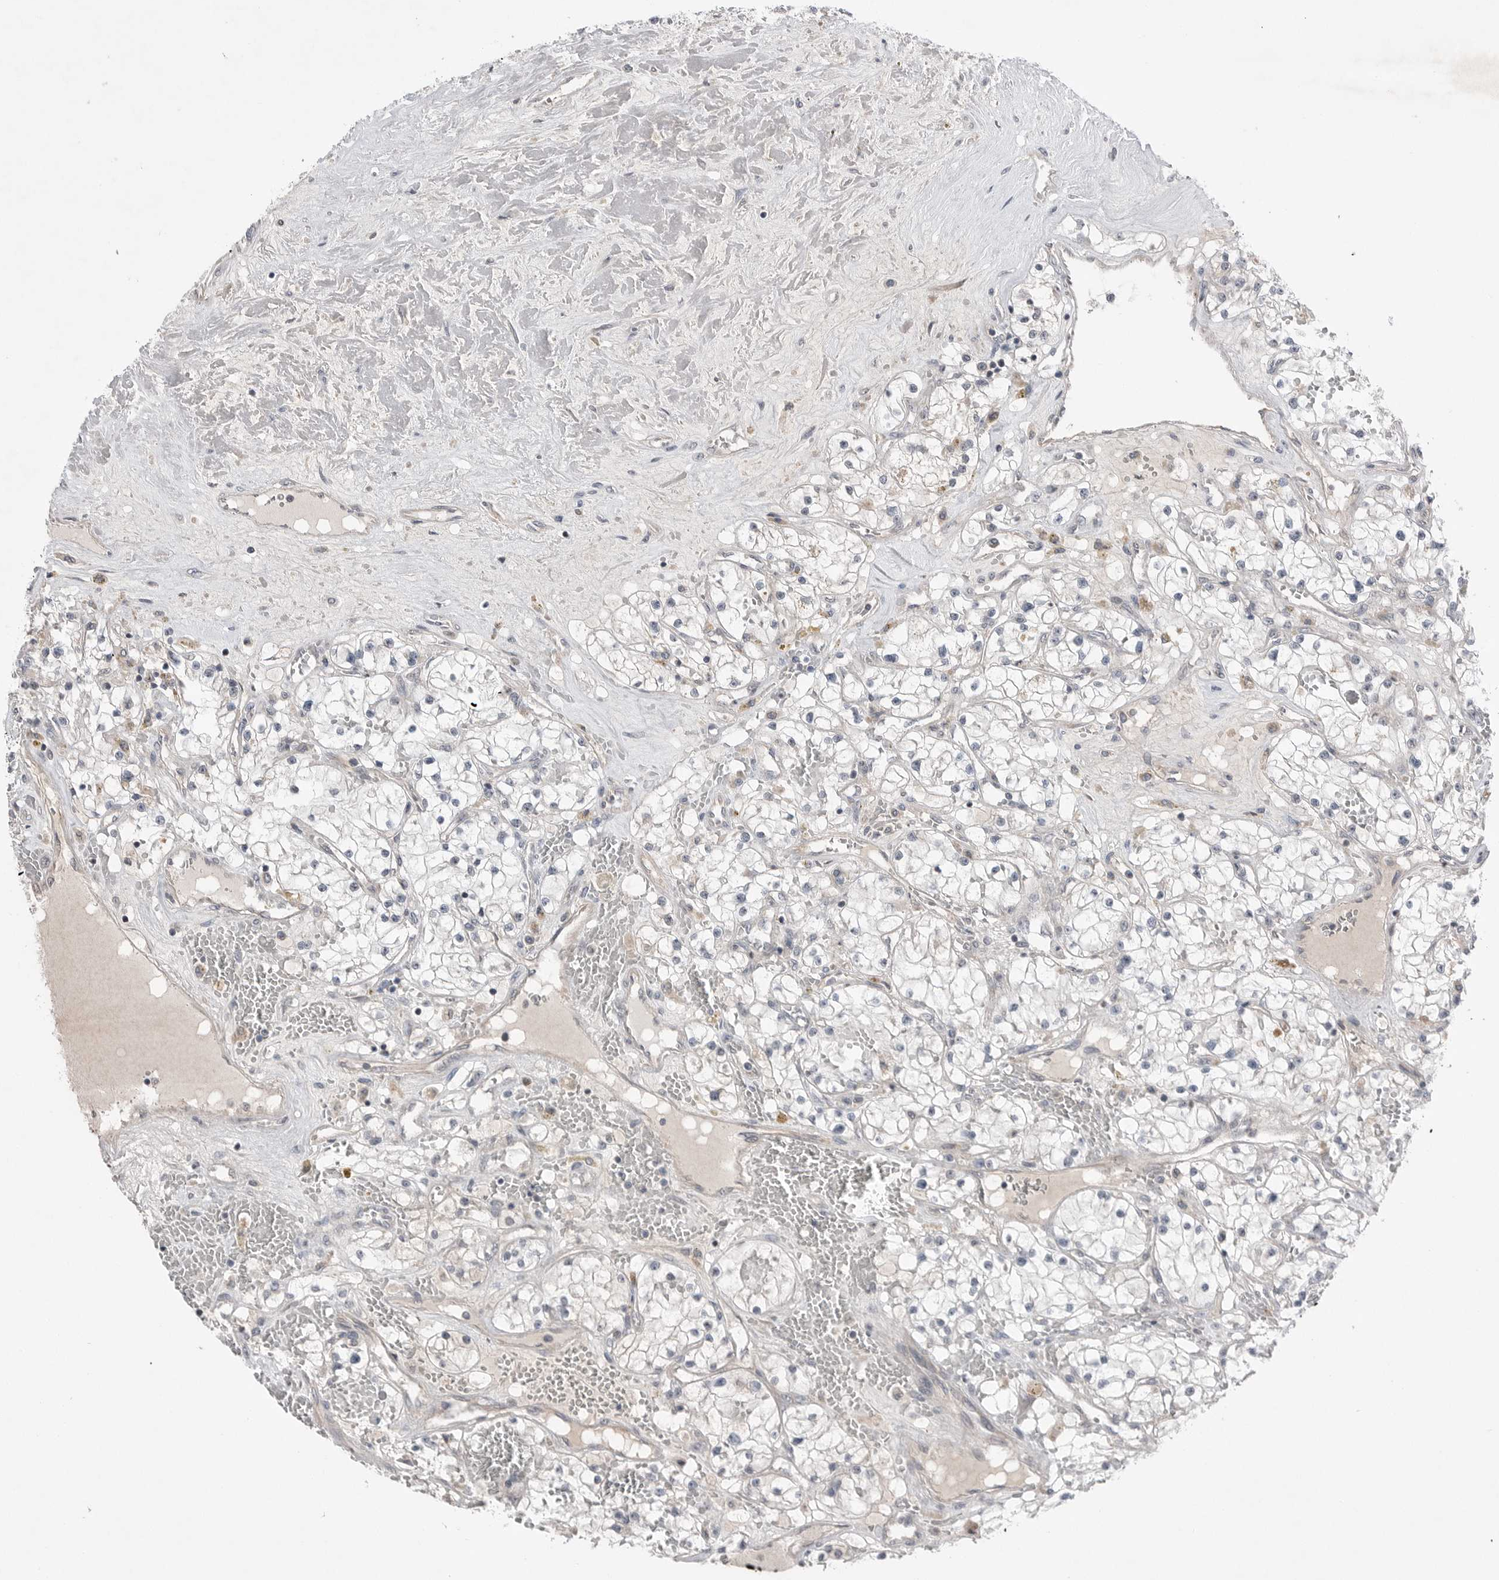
{"staining": {"intensity": "negative", "quantity": "none", "location": "none"}, "tissue": "renal cancer", "cell_type": "Tumor cells", "image_type": "cancer", "snomed": [{"axis": "morphology", "description": "Normal tissue, NOS"}, {"axis": "morphology", "description": "Adenocarcinoma, NOS"}, {"axis": "topography", "description": "Kidney"}], "caption": "This is an immunohistochemistry (IHC) image of human adenocarcinoma (renal). There is no expression in tumor cells.", "gene": "NTAQ1", "patient": {"sex": "male", "age": 68}}